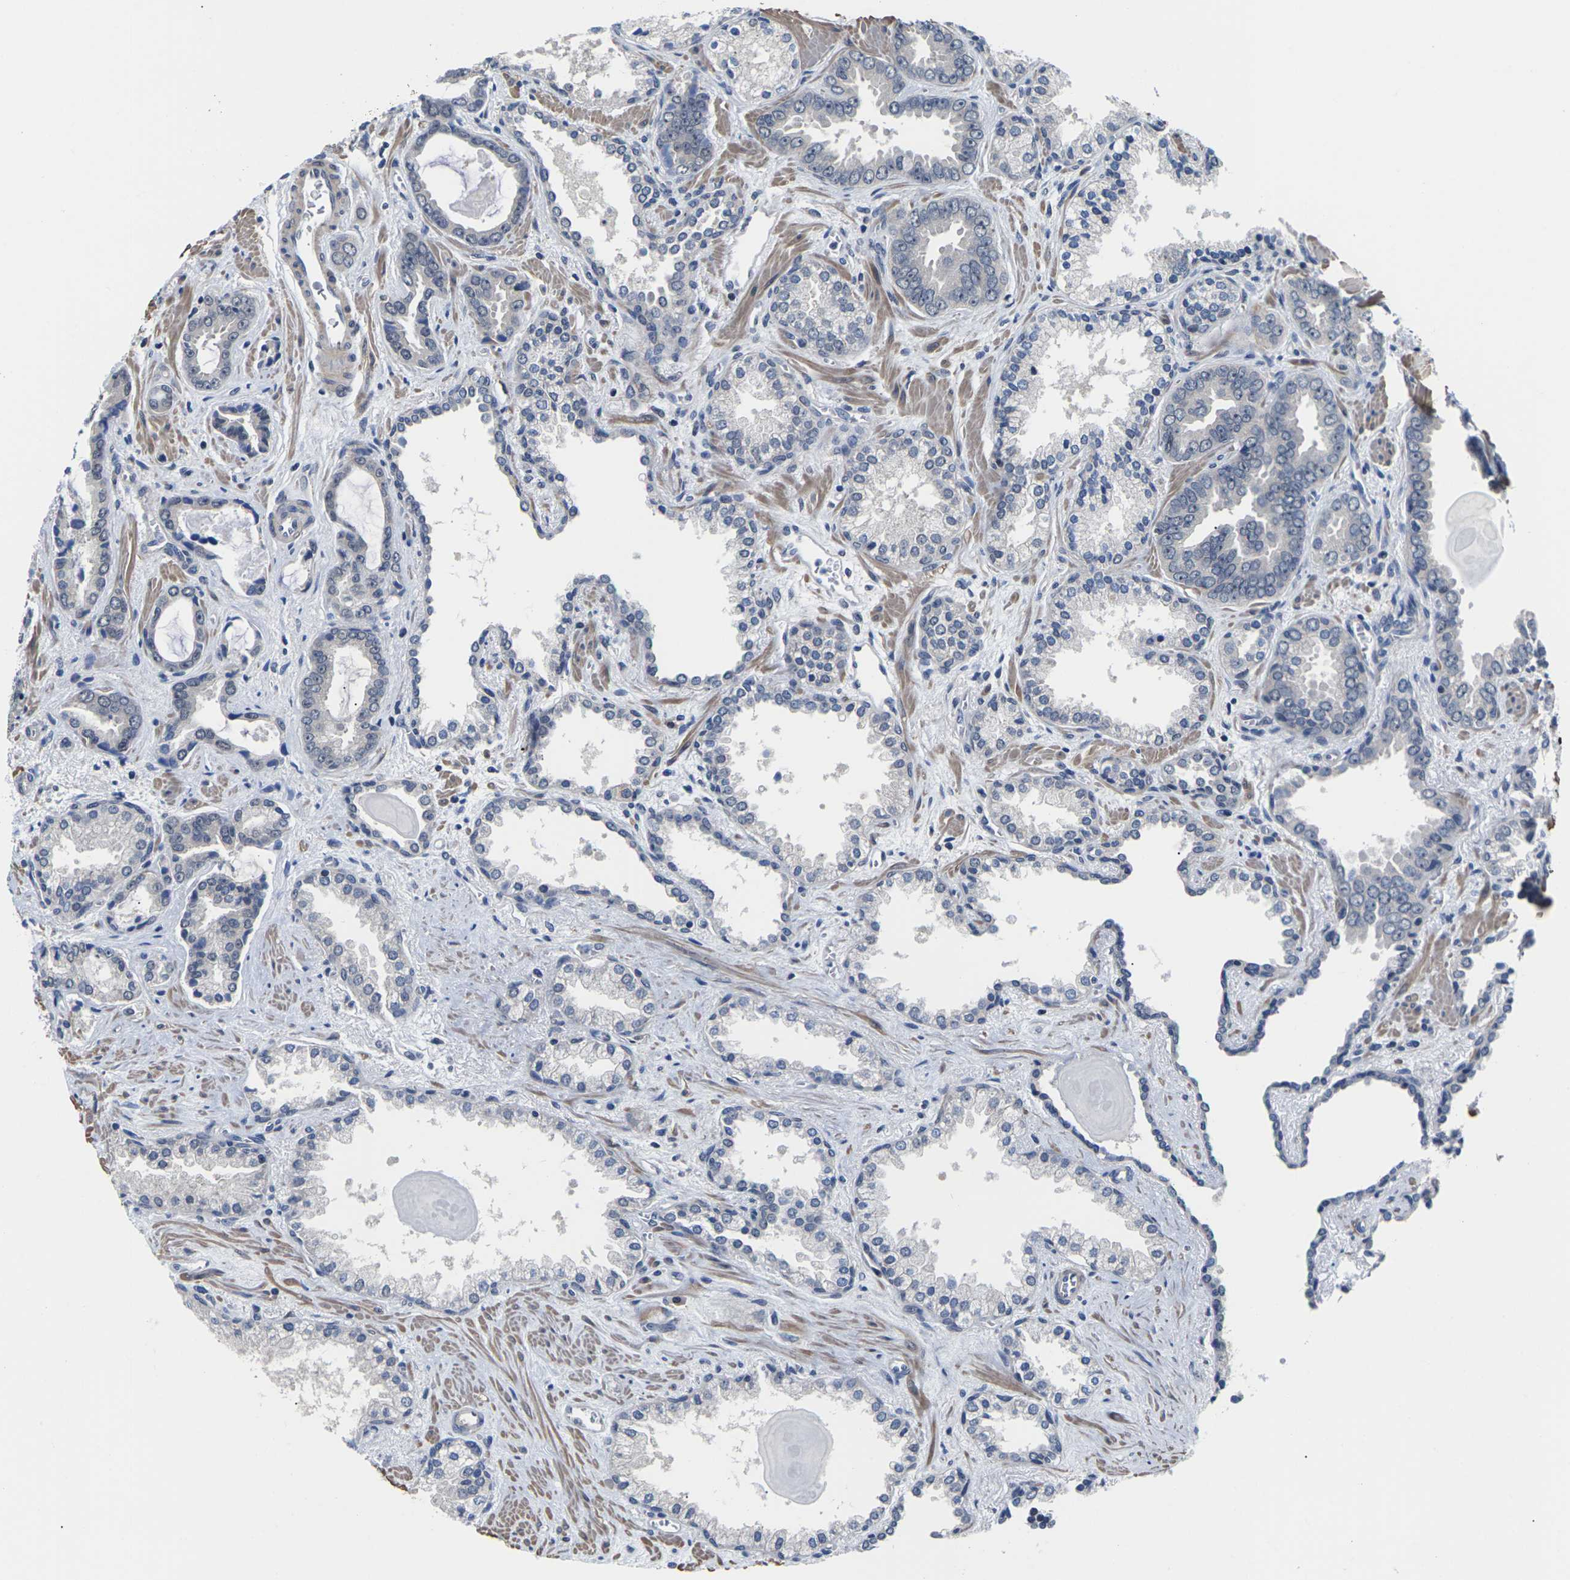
{"staining": {"intensity": "negative", "quantity": "none", "location": "none"}, "tissue": "prostate cancer", "cell_type": "Tumor cells", "image_type": "cancer", "snomed": [{"axis": "morphology", "description": "Adenocarcinoma, Low grade"}, {"axis": "topography", "description": "Prostate"}], "caption": "Immunohistochemistry (IHC) histopathology image of neoplastic tissue: human prostate low-grade adenocarcinoma stained with DAB exhibits no significant protein expression in tumor cells.", "gene": "ST6GAL2", "patient": {"sex": "male", "age": 60}}